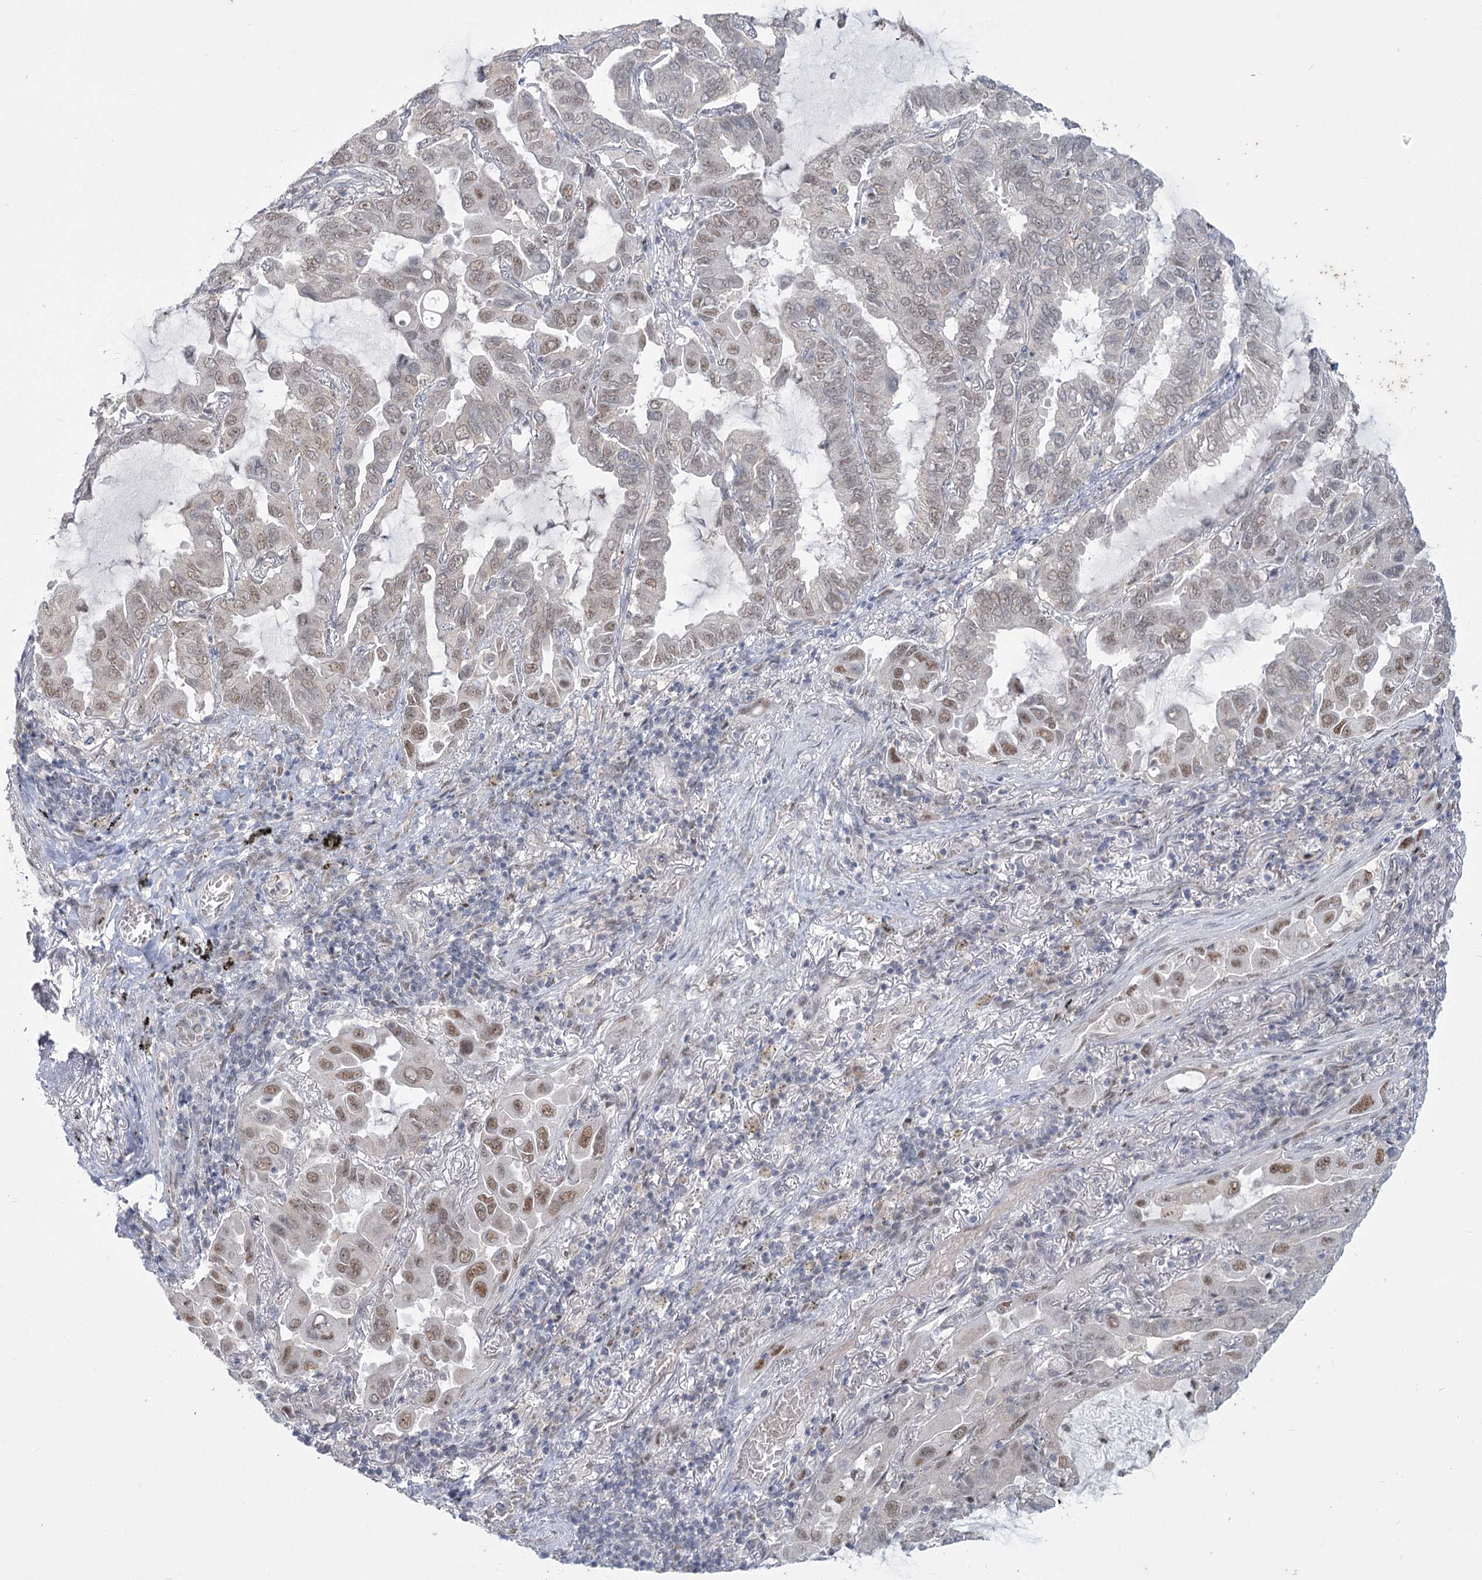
{"staining": {"intensity": "moderate", "quantity": "<25%", "location": "nuclear"}, "tissue": "lung cancer", "cell_type": "Tumor cells", "image_type": "cancer", "snomed": [{"axis": "morphology", "description": "Adenocarcinoma, NOS"}, {"axis": "topography", "description": "Lung"}], "caption": "There is low levels of moderate nuclear positivity in tumor cells of lung cancer, as demonstrated by immunohistochemical staining (brown color).", "gene": "MTG1", "patient": {"sex": "male", "age": 64}}